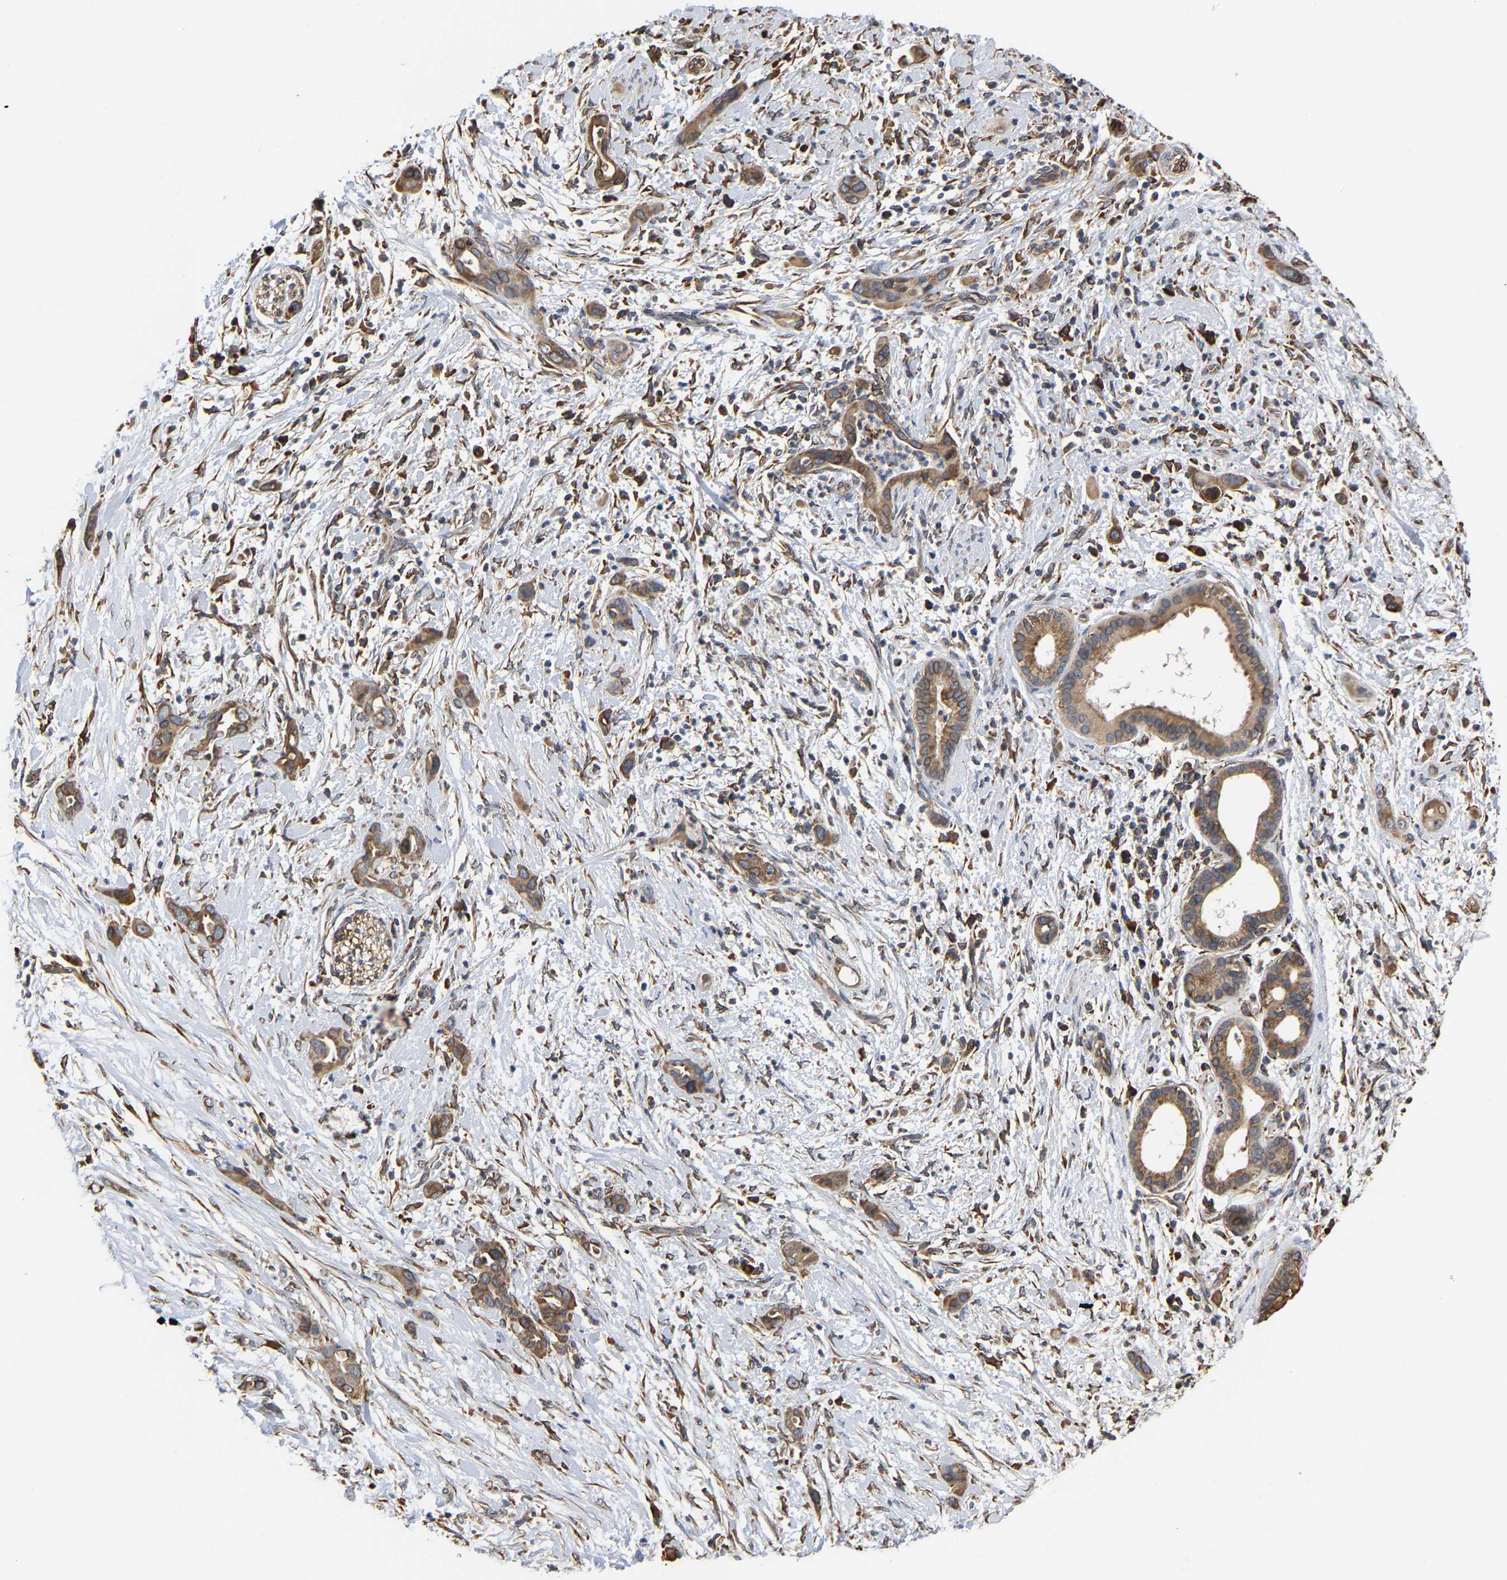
{"staining": {"intensity": "moderate", "quantity": ">75%", "location": "cytoplasmic/membranous"}, "tissue": "pancreatic cancer", "cell_type": "Tumor cells", "image_type": "cancer", "snomed": [{"axis": "morphology", "description": "Adenocarcinoma, NOS"}, {"axis": "topography", "description": "Pancreas"}], "caption": "Moderate cytoplasmic/membranous staining for a protein is present in approximately >75% of tumor cells of adenocarcinoma (pancreatic) using IHC.", "gene": "ARAP1", "patient": {"sex": "male", "age": 59}}